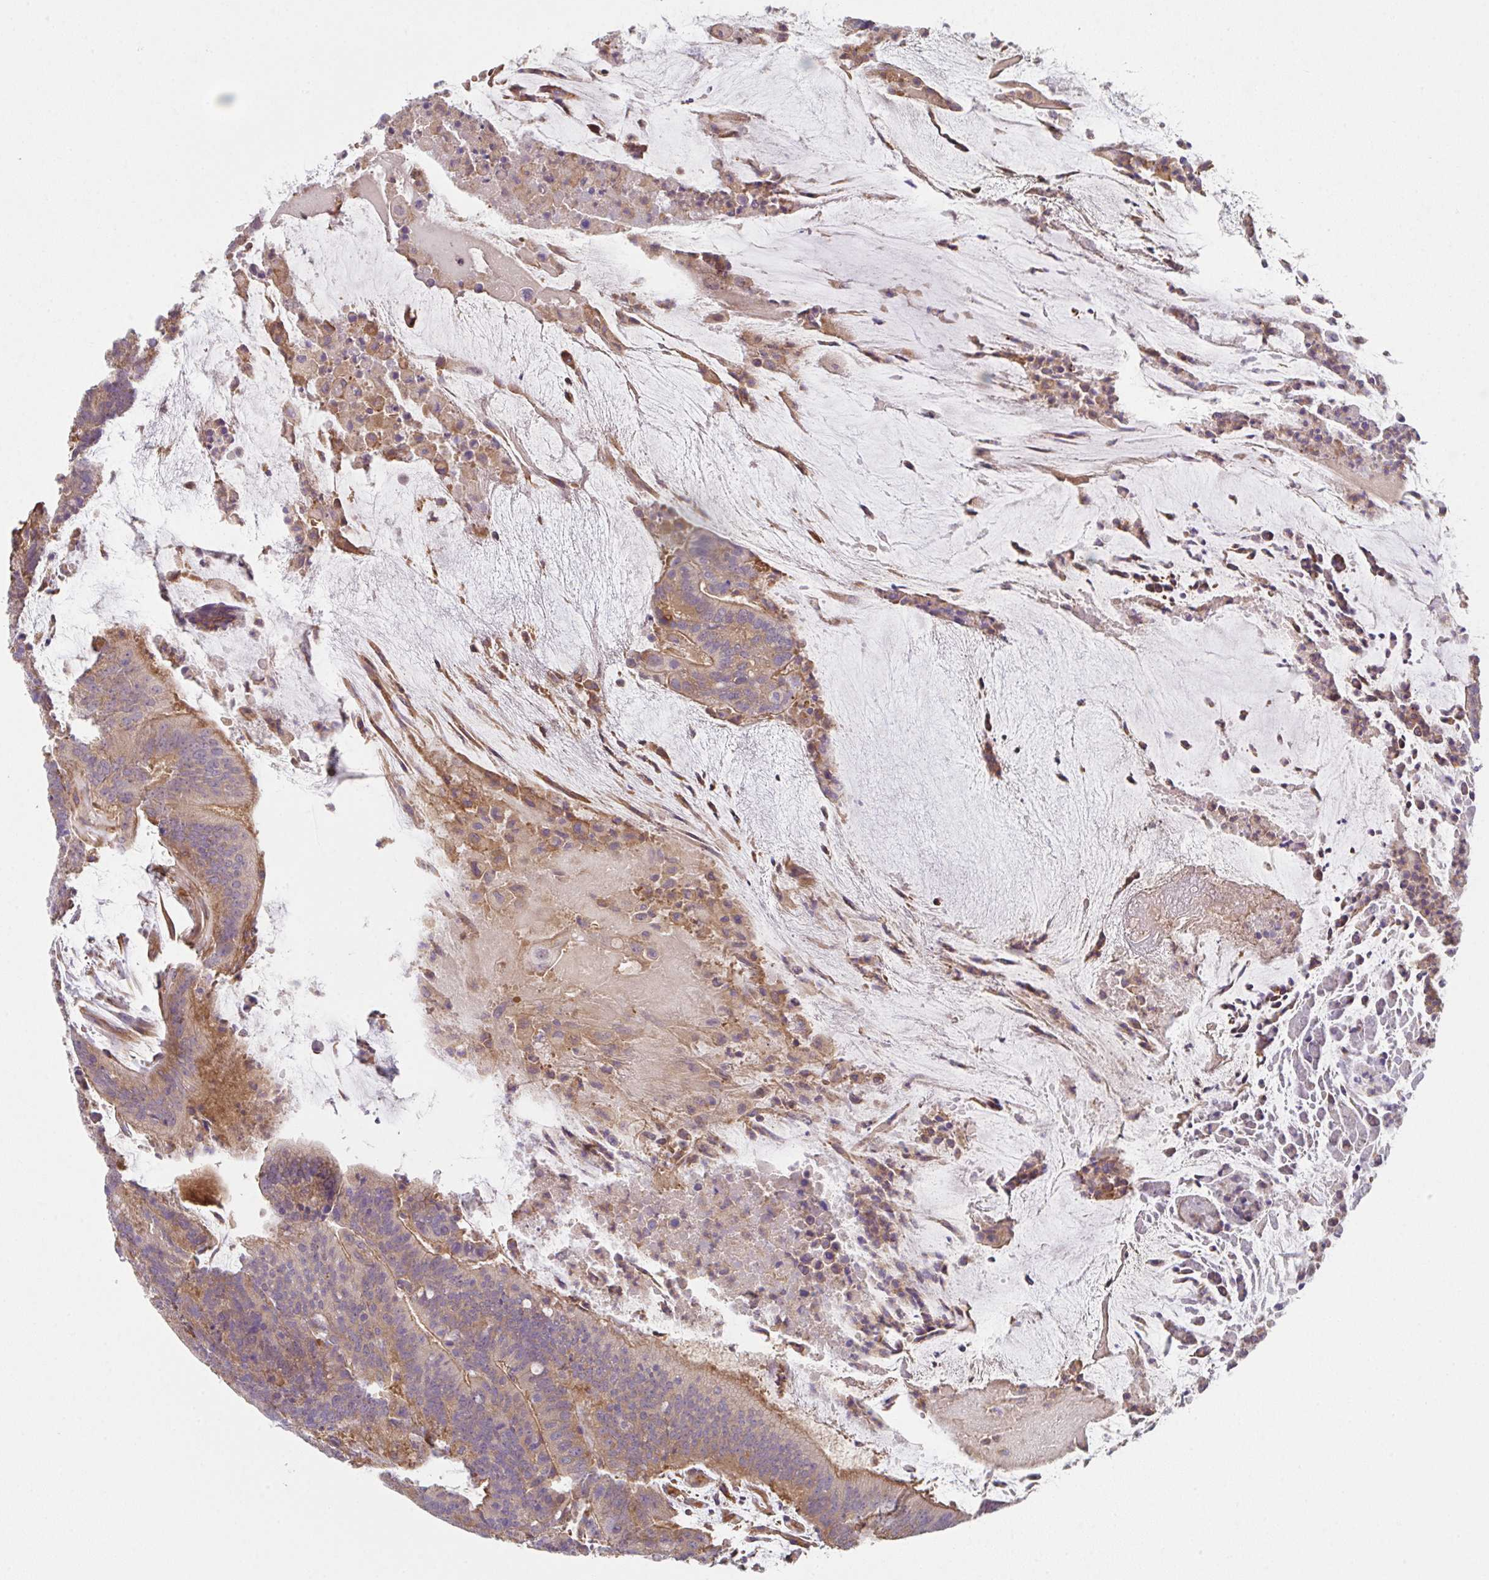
{"staining": {"intensity": "weak", "quantity": ">75%", "location": "cytoplasmic/membranous"}, "tissue": "colorectal cancer", "cell_type": "Tumor cells", "image_type": "cancer", "snomed": [{"axis": "morphology", "description": "Adenocarcinoma, NOS"}, {"axis": "topography", "description": "Colon"}], "caption": "A high-resolution image shows IHC staining of colorectal adenocarcinoma, which displays weak cytoplasmic/membranous staining in about >75% of tumor cells. The staining was performed using DAB (3,3'-diaminobenzidine) to visualize the protein expression in brown, while the nuclei were stained in blue with hematoxylin (Magnification: 20x).", "gene": "TMEM229A", "patient": {"sex": "female", "age": 43}}